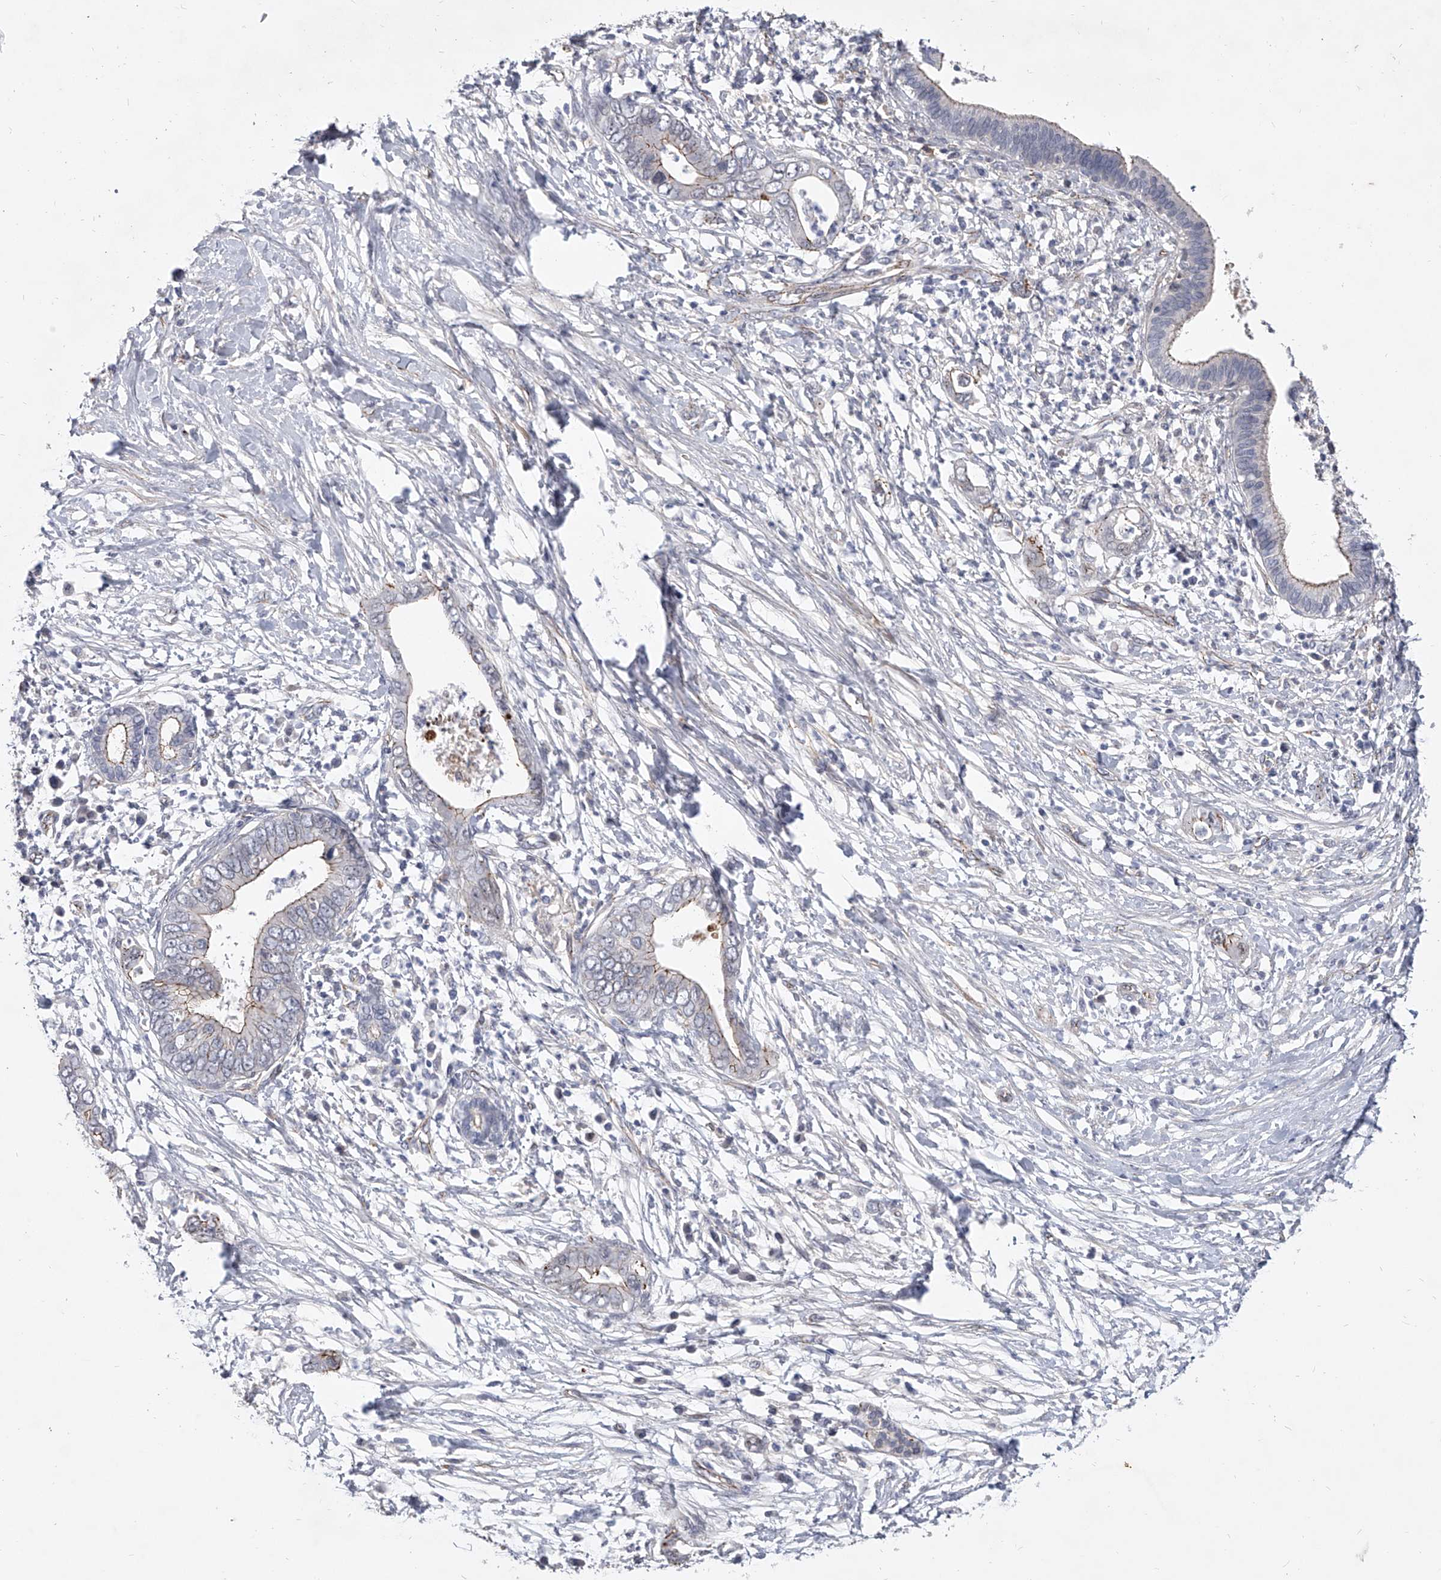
{"staining": {"intensity": "weak", "quantity": "<25%", "location": "cytoplasmic/membranous"}, "tissue": "pancreatic cancer", "cell_type": "Tumor cells", "image_type": "cancer", "snomed": [{"axis": "morphology", "description": "Adenocarcinoma, NOS"}, {"axis": "topography", "description": "Pancreas"}], "caption": "Immunohistochemistry (IHC) of human pancreatic cancer (adenocarcinoma) exhibits no expression in tumor cells.", "gene": "MINDY4", "patient": {"sex": "male", "age": 75}}